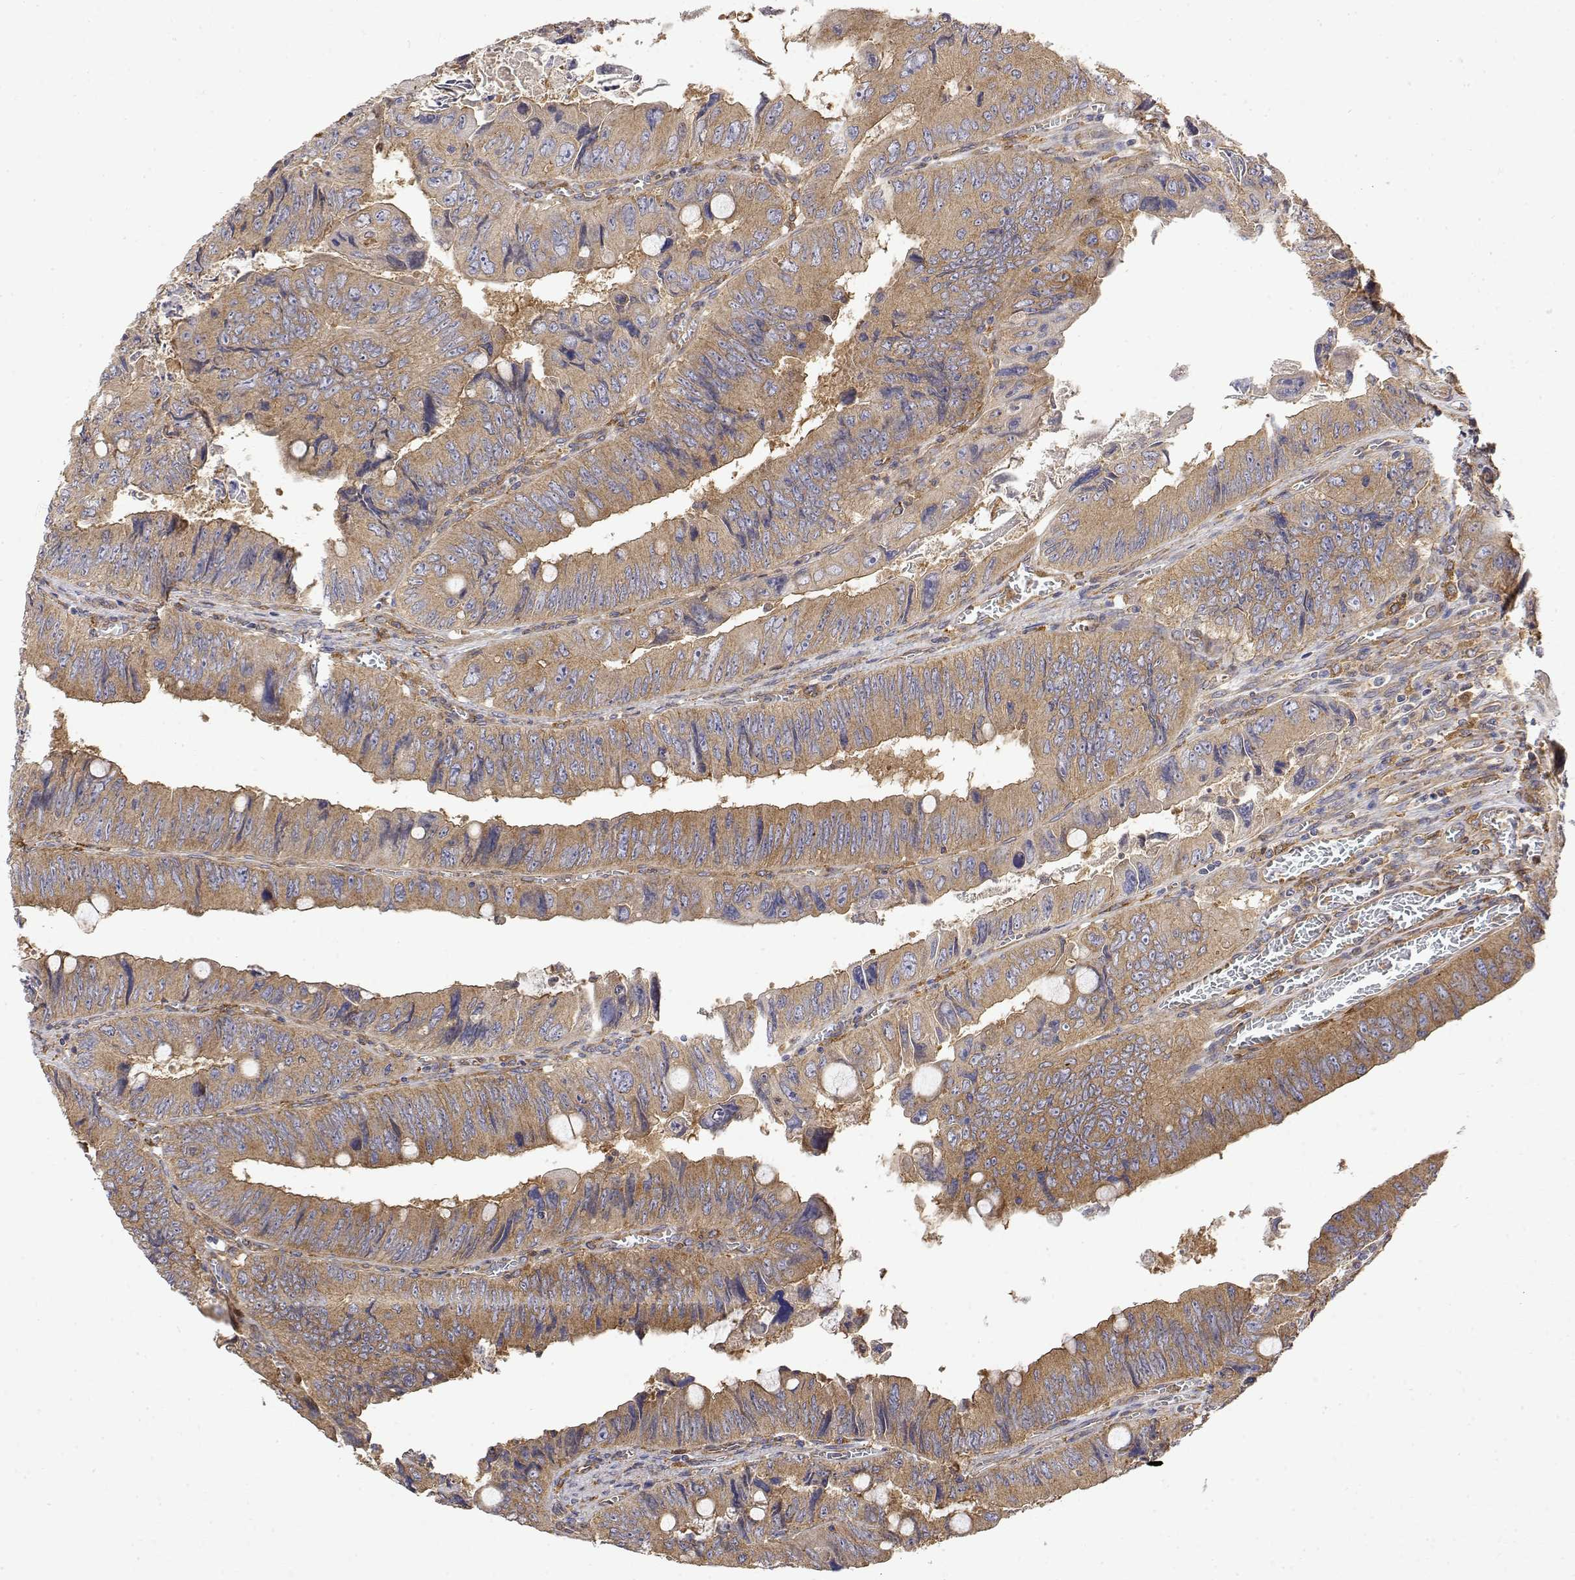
{"staining": {"intensity": "moderate", "quantity": "25%-75%", "location": "cytoplasmic/membranous"}, "tissue": "colorectal cancer", "cell_type": "Tumor cells", "image_type": "cancer", "snomed": [{"axis": "morphology", "description": "Adenocarcinoma, NOS"}, {"axis": "topography", "description": "Colon"}], "caption": "Immunohistochemistry staining of adenocarcinoma (colorectal), which demonstrates medium levels of moderate cytoplasmic/membranous staining in approximately 25%-75% of tumor cells indicating moderate cytoplasmic/membranous protein positivity. The staining was performed using DAB (3,3'-diaminobenzidine) (brown) for protein detection and nuclei were counterstained in hematoxylin (blue).", "gene": "PACSIN2", "patient": {"sex": "female", "age": 84}}